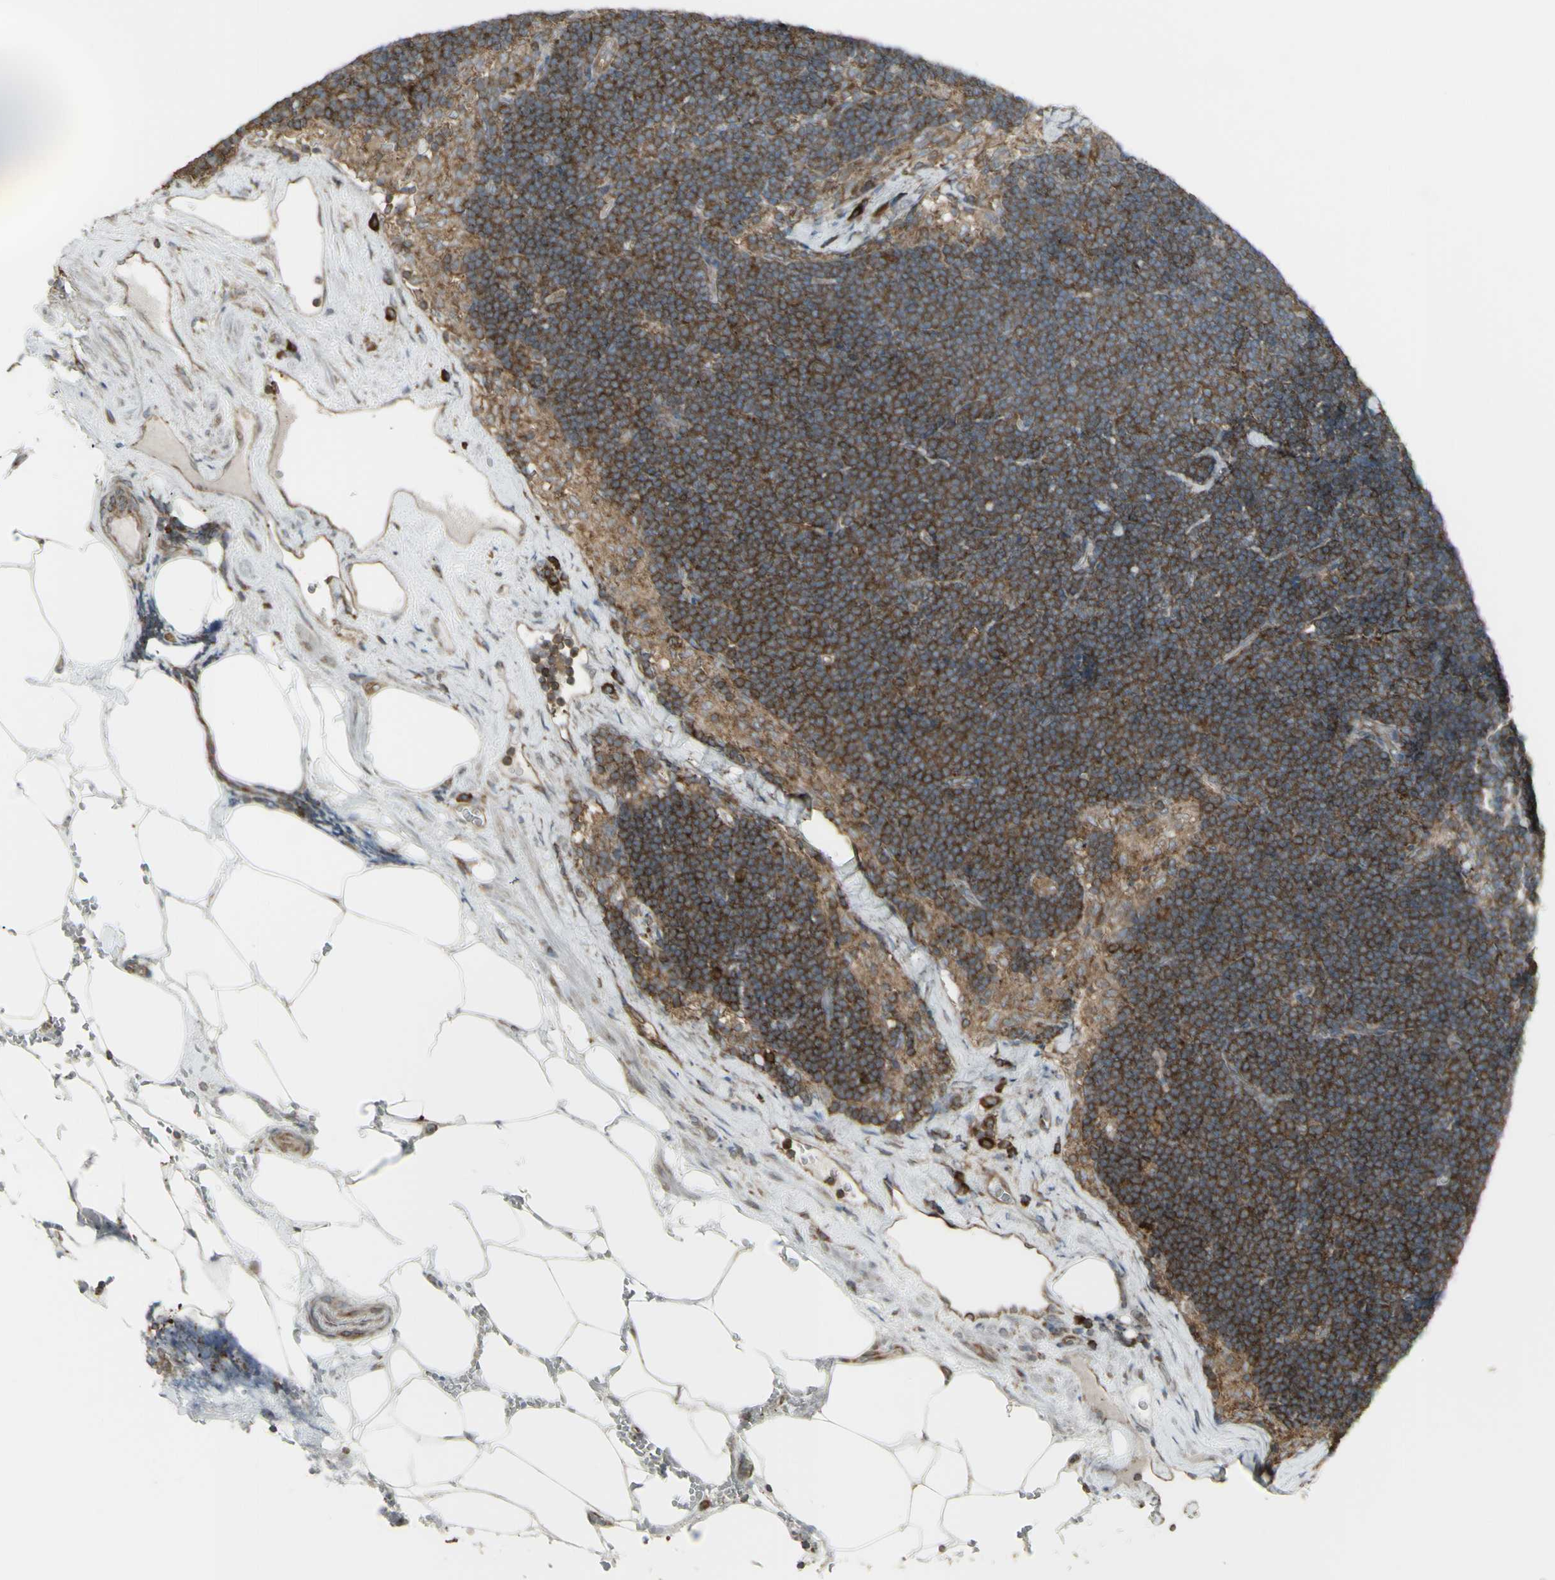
{"staining": {"intensity": "moderate", "quantity": "25%-75%", "location": "cytoplasmic/membranous"}, "tissue": "lymph node", "cell_type": "Germinal center cells", "image_type": "normal", "snomed": [{"axis": "morphology", "description": "Normal tissue, NOS"}, {"axis": "topography", "description": "Lymph node"}], "caption": "Lymph node stained with immunohistochemistry (IHC) exhibits moderate cytoplasmic/membranous positivity in about 25%-75% of germinal center cells. (brown staining indicates protein expression, while blue staining denotes nuclei).", "gene": "FKBP3", "patient": {"sex": "male", "age": 63}}